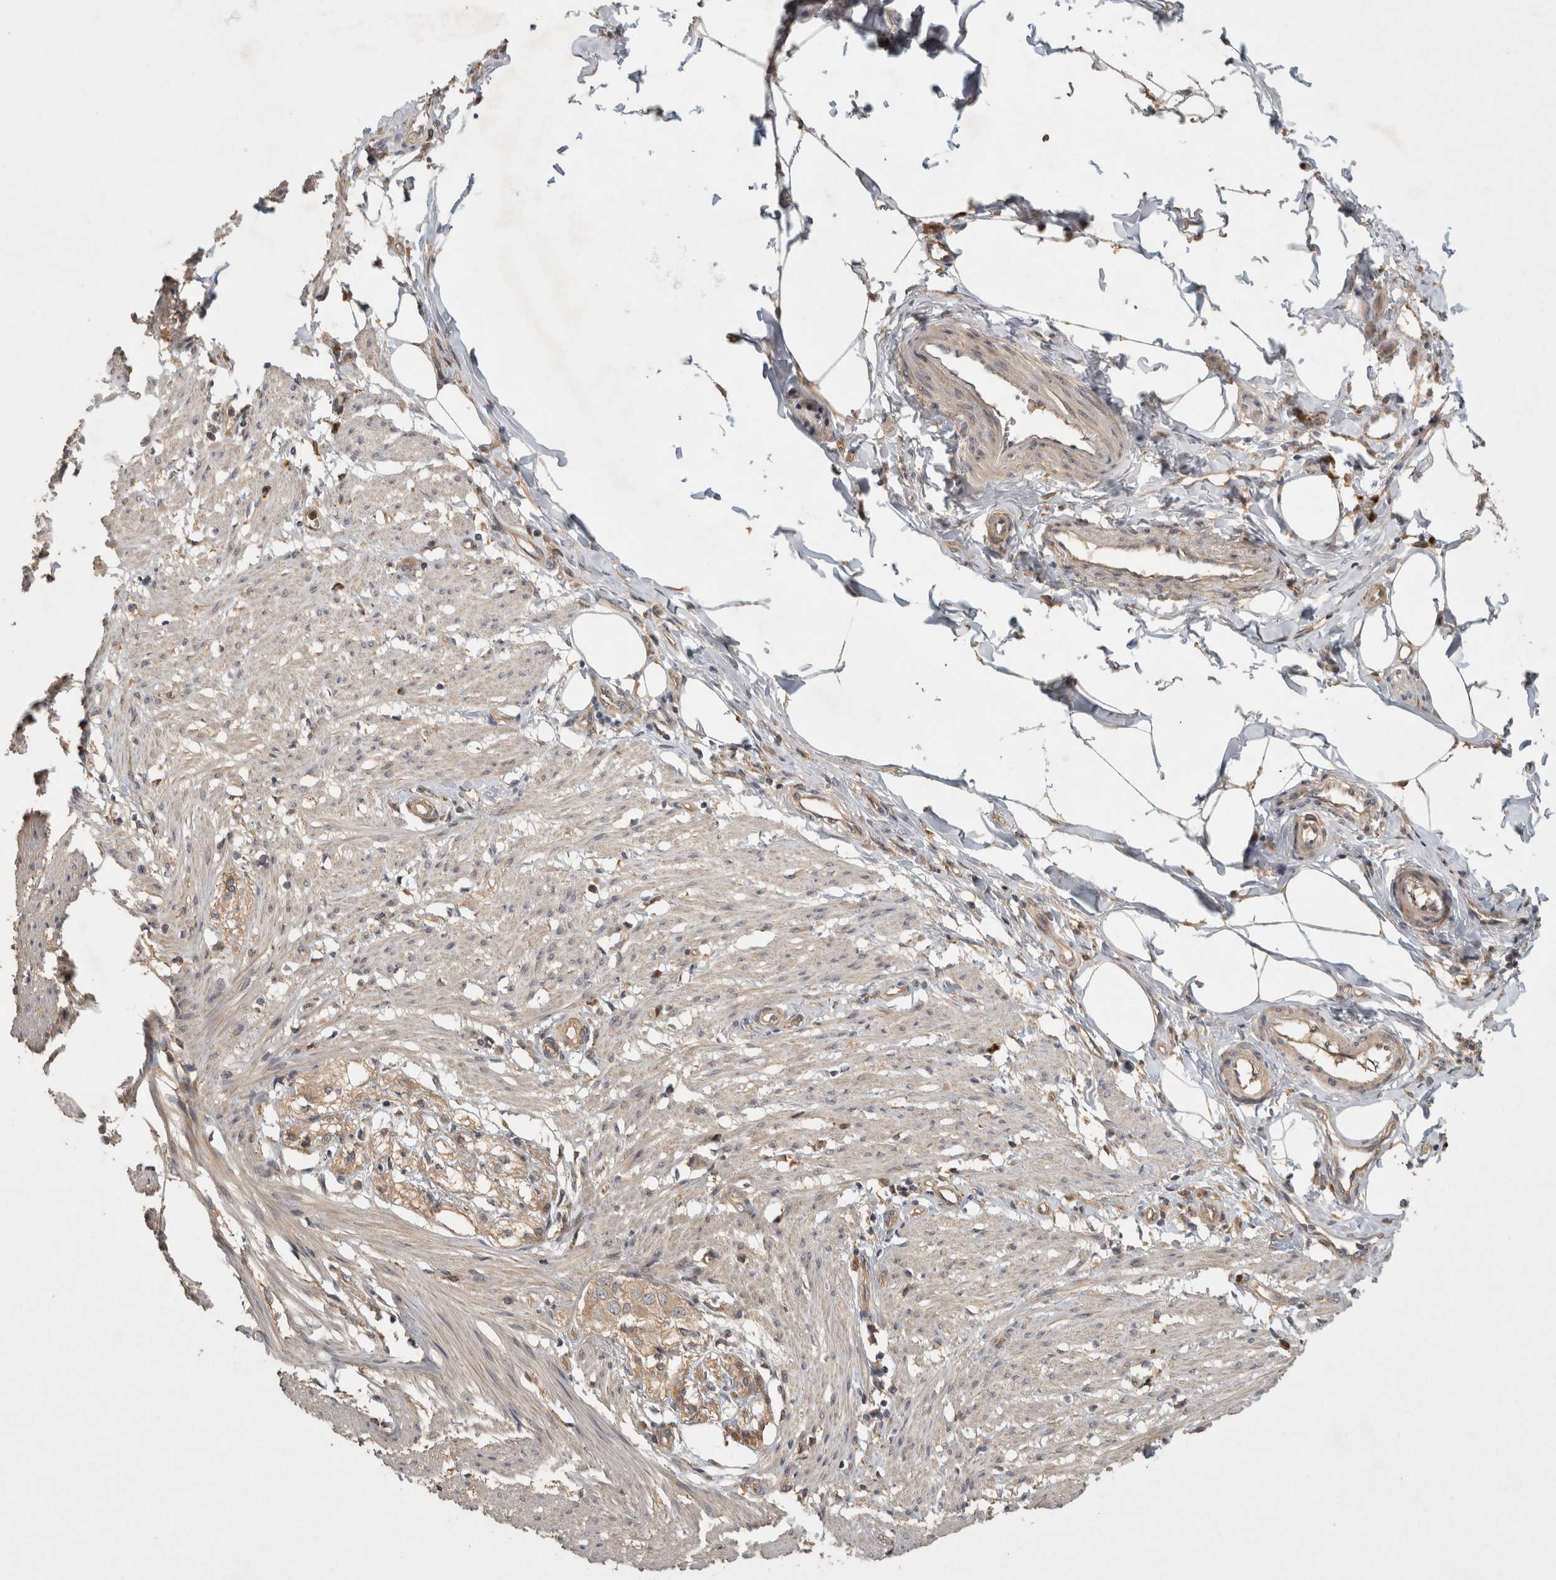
{"staining": {"intensity": "weak", "quantity": ">75%", "location": "cytoplasmic/membranous,nuclear"}, "tissue": "smooth muscle", "cell_type": "Smooth muscle cells", "image_type": "normal", "snomed": [{"axis": "morphology", "description": "Normal tissue, NOS"}, {"axis": "morphology", "description": "Adenocarcinoma, NOS"}, {"axis": "topography", "description": "Smooth muscle"}, {"axis": "topography", "description": "Colon"}], "caption": "Immunohistochemical staining of benign smooth muscle exhibits low levels of weak cytoplasmic/membranous,nuclear positivity in about >75% of smooth muscle cells.", "gene": "VEPH1", "patient": {"sex": "male", "age": 14}}